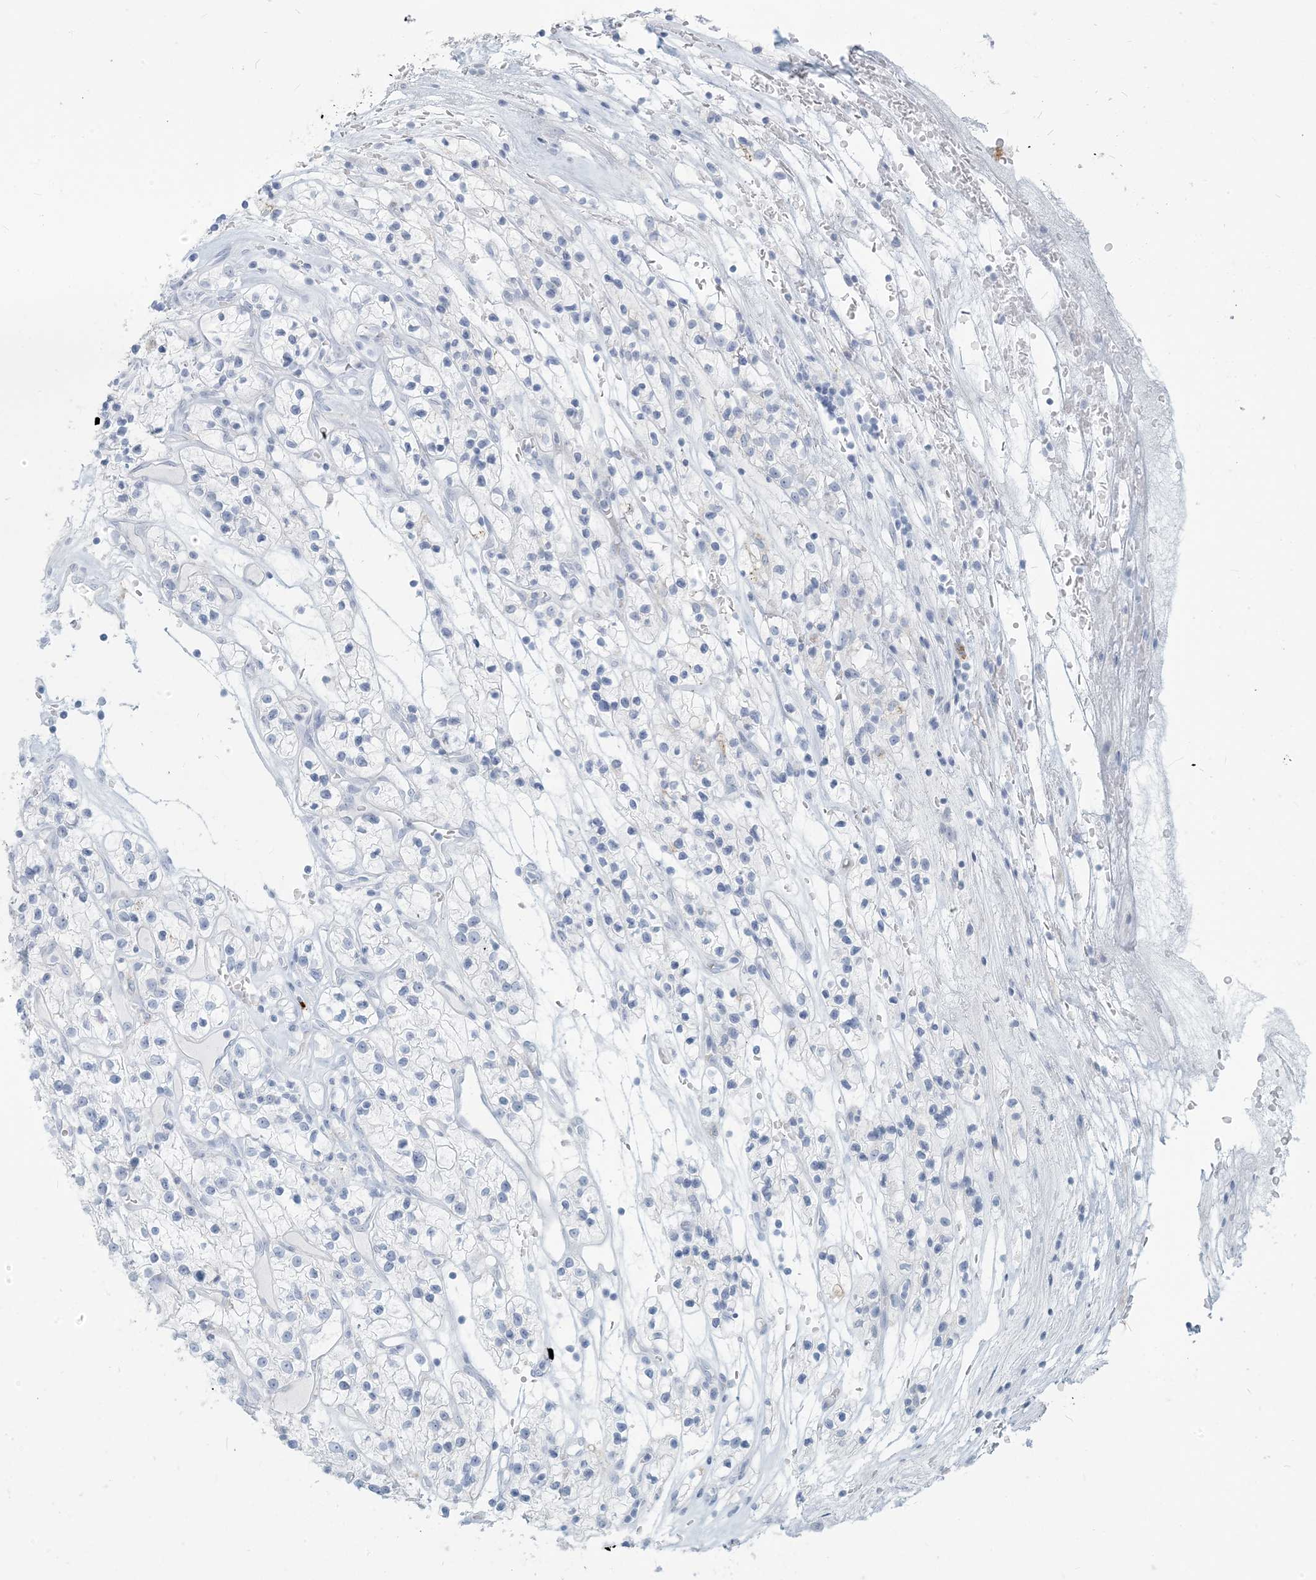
{"staining": {"intensity": "negative", "quantity": "none", "location": "none"}, "tissue": "renal cancer", "cell_type": "Tumor cells", "image_type": "cancer", "snomed": [{"axis": "morphology", "description": "Adenocarcinoma, NOS"}, {"axis": "topography", "description": "Kidney"}], "caption": "Protein analysis of adenocarcinoma (renal) reveals no significant staining in tumor cells.", "gene": "HLA-DRB1", "patient": {"sex": "female", "age": 57}}